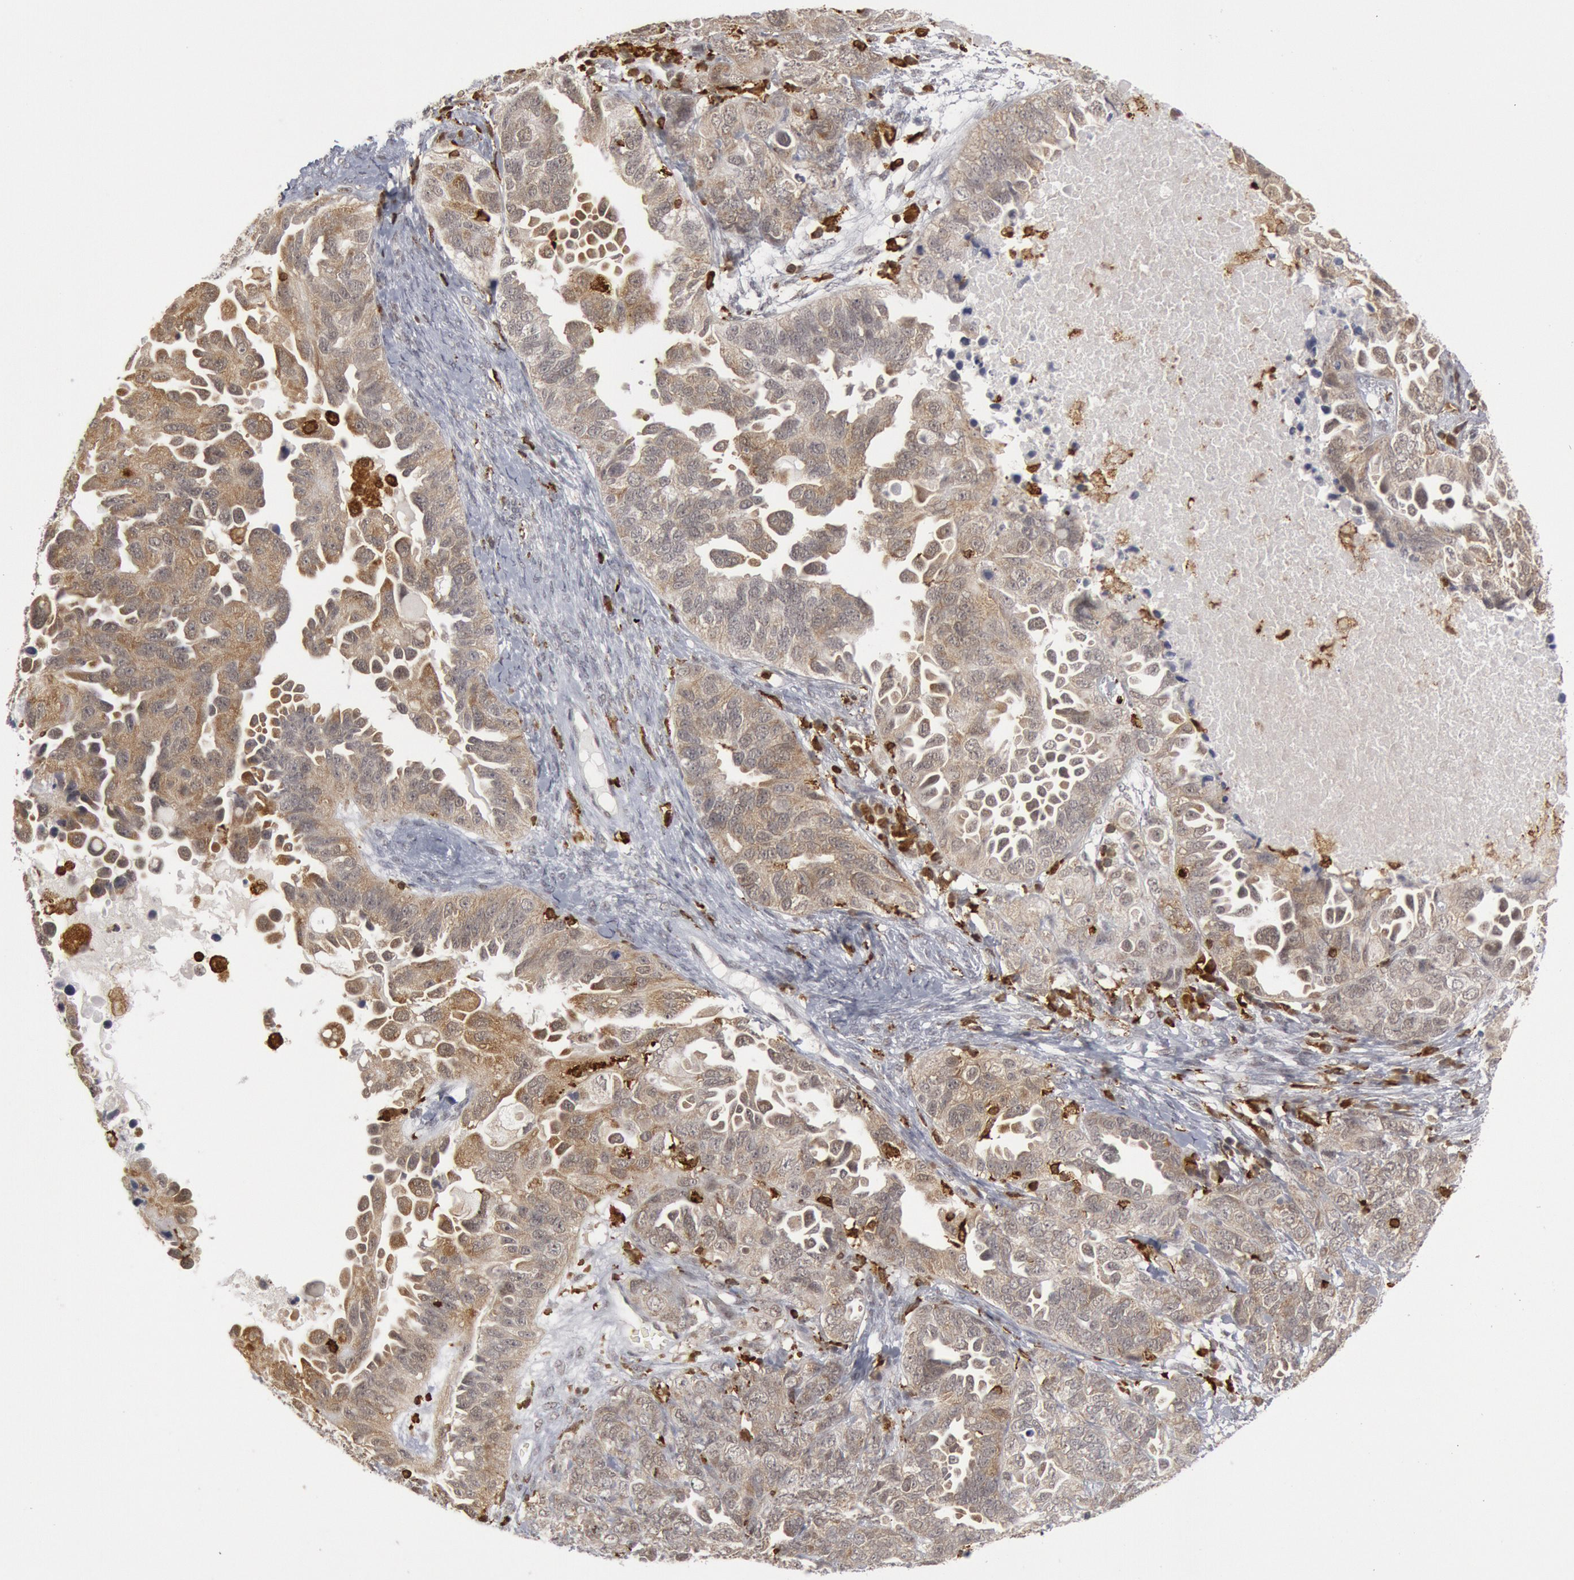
{"staining": {"intensity": "moderate", "quantity": ">75%", "location": "cytoplasmic/membranous"}, "tissue": "ovarian cancer", "cell_type": "Tumor cells", "image_type": "cancer", "snomed": [{"axis": "morphology", "description": "Cystadenocarcinoma, serous, NOS"}, {"axis": "topography", "description": "Ovary"}], "caption": "This image exhibits immunohistochemistry staining of ovarian cancer, with medium moderate cytoplasmic/membranous expression in about >75% of tumor cells.", "gene": "PTPN6", "patient": {"sex": "female", "age": 82}}